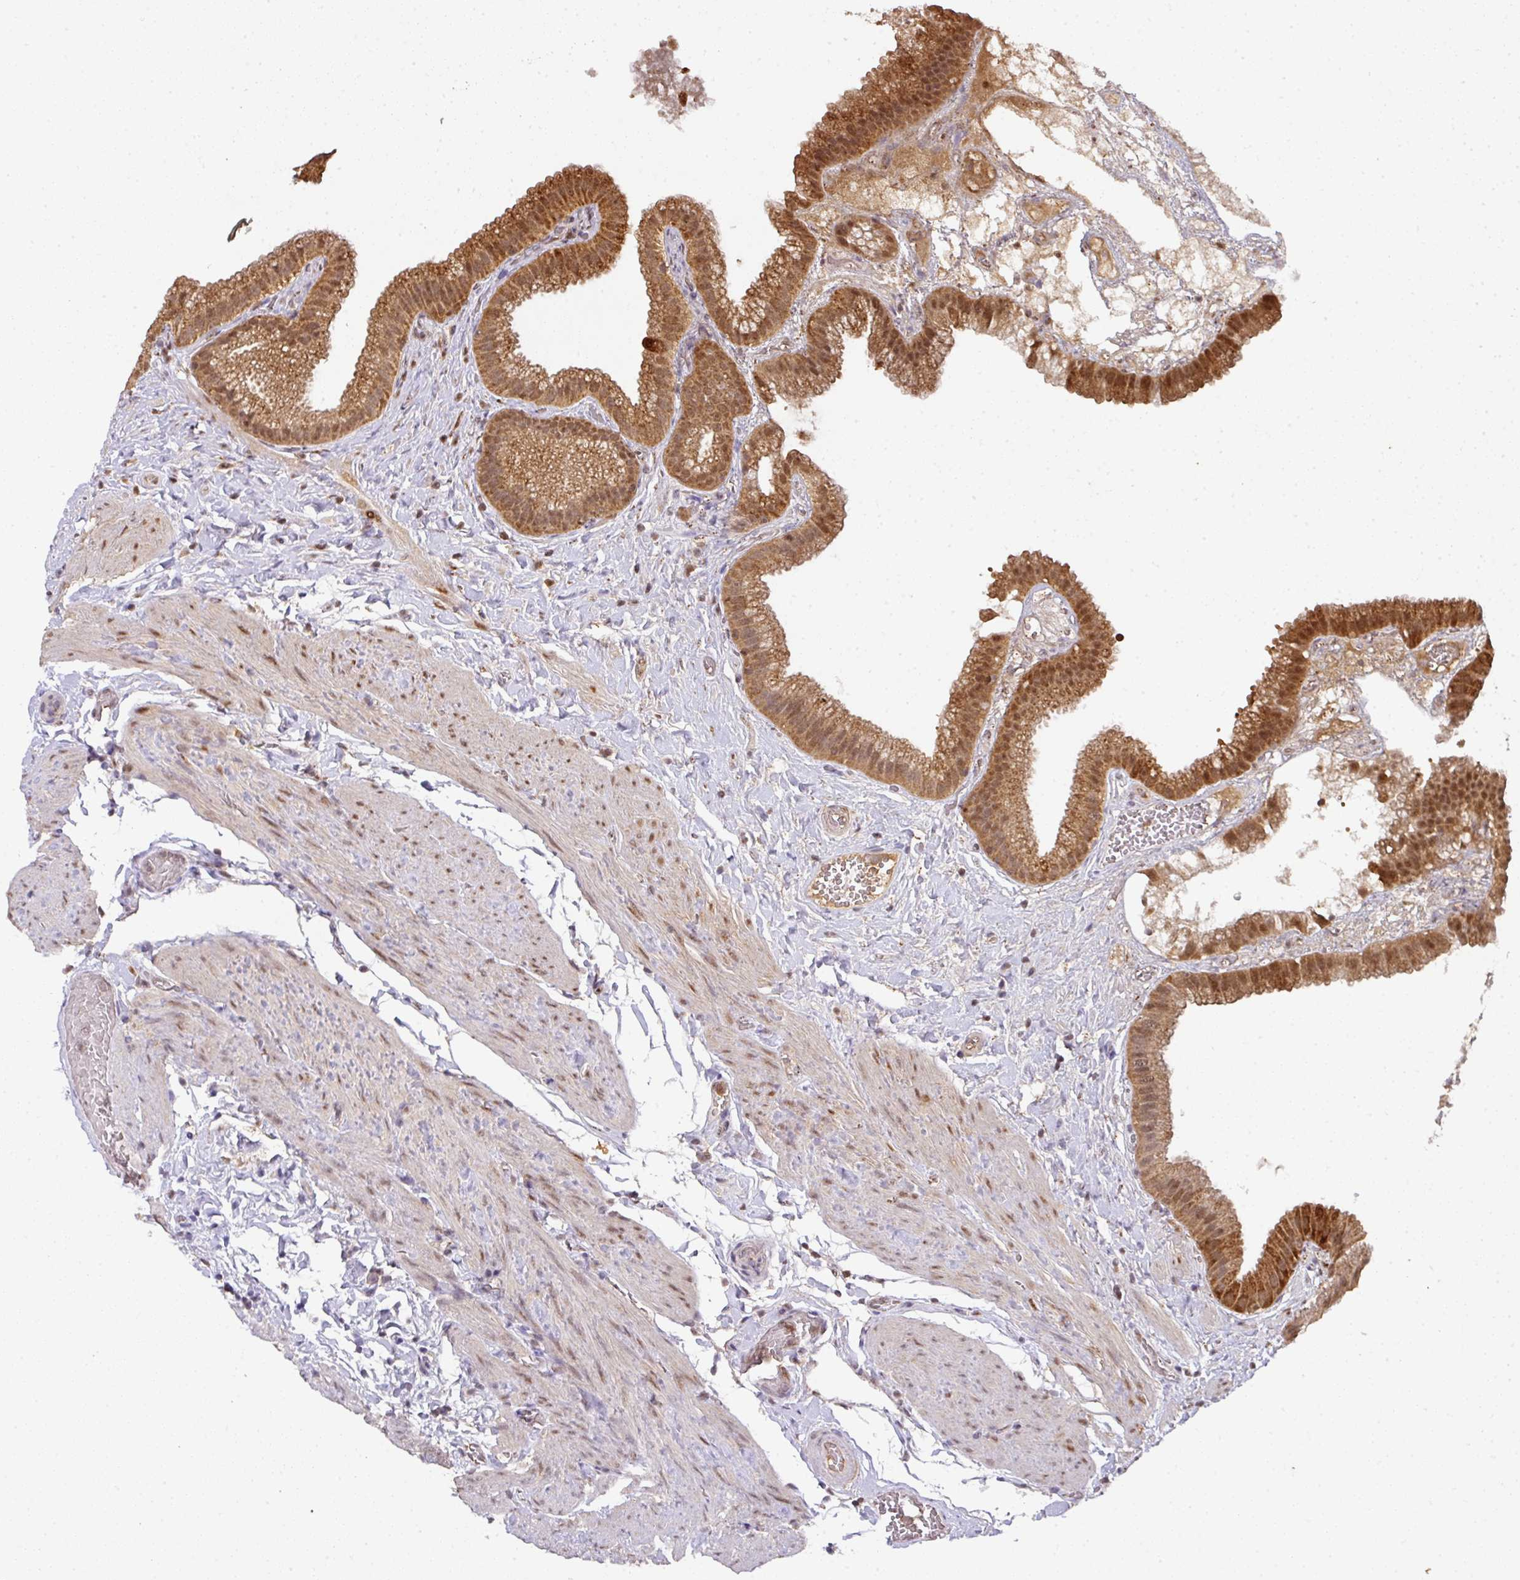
{"staining": {"intensity": "strong", "quantity": ">75%", "location": "cytoplasmic/membranous,nuclear"}, "tissue": "gallbladder", "cell_type": "Glandular cells", "image_type": "normal", "snomed": [{"axis": "morphology", "description": "Normal tissue, NOS"}, {"axis": "topography", "description": "Gallbladder"}], "caption": "Immunohistochemical staining of benign gallbladder demonstrates strong cytoplasmic/membranous,nuclear protein positivity in approximately >75% of glandular cells.", "gene": "RANBP9", "patient": {"sex": "female", "age": 63}}